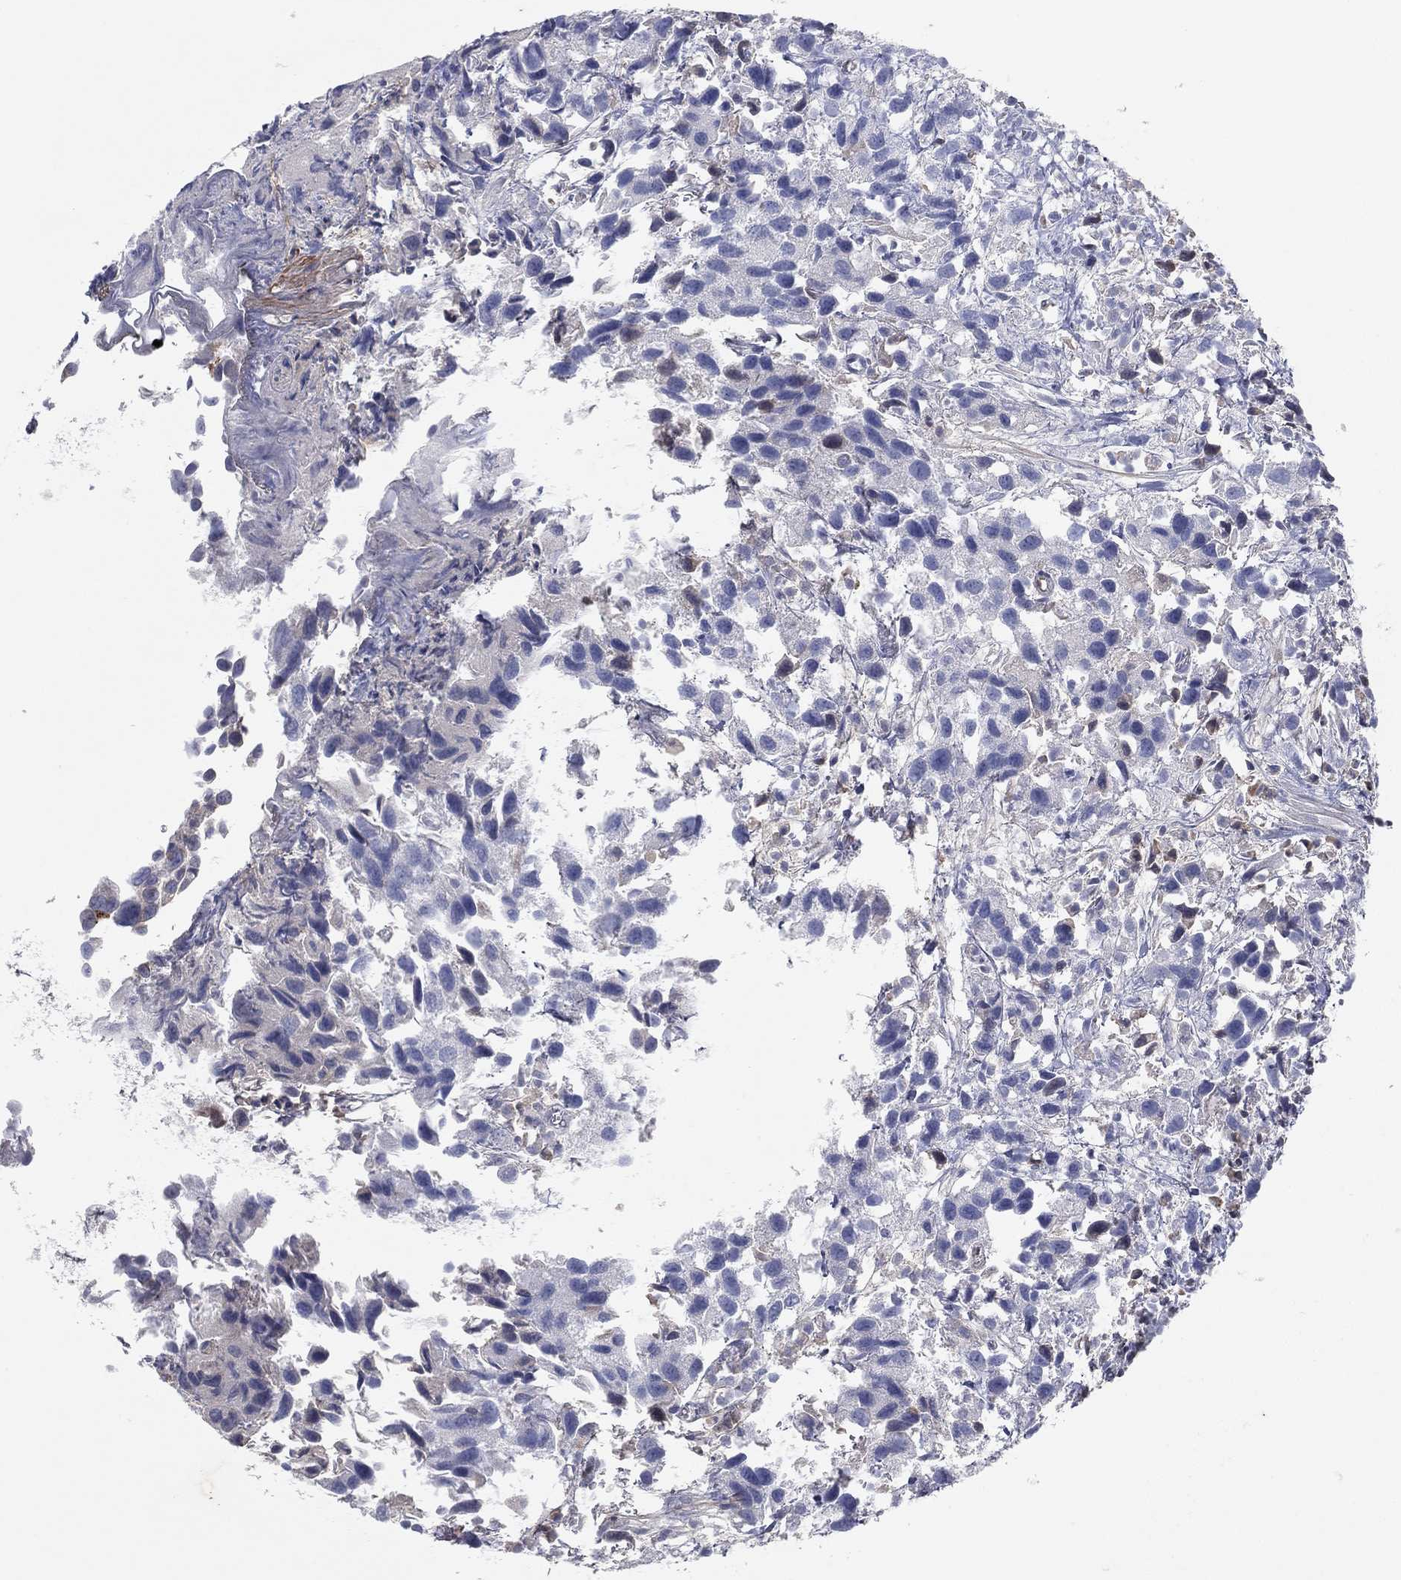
{"staining": {"intensity": "negative", "quantity": "none", "location": "none"}, "tissue": "urothelial cancer", "cell_type": "Tumor cells", "image_type": "cancer", "snomed": [{"axis": "morphology", "description": "Urothelial carcinoma, High grade"}, {"axis": "topography", "description": "Urinary bladder"}], "caption": "An image of urothelial carcinoma (high-grade) stained for a protein reveals no brown staining in tumor cells.", "gene": "CPT1B", "patient": {"sex": "male", "age": 79}}